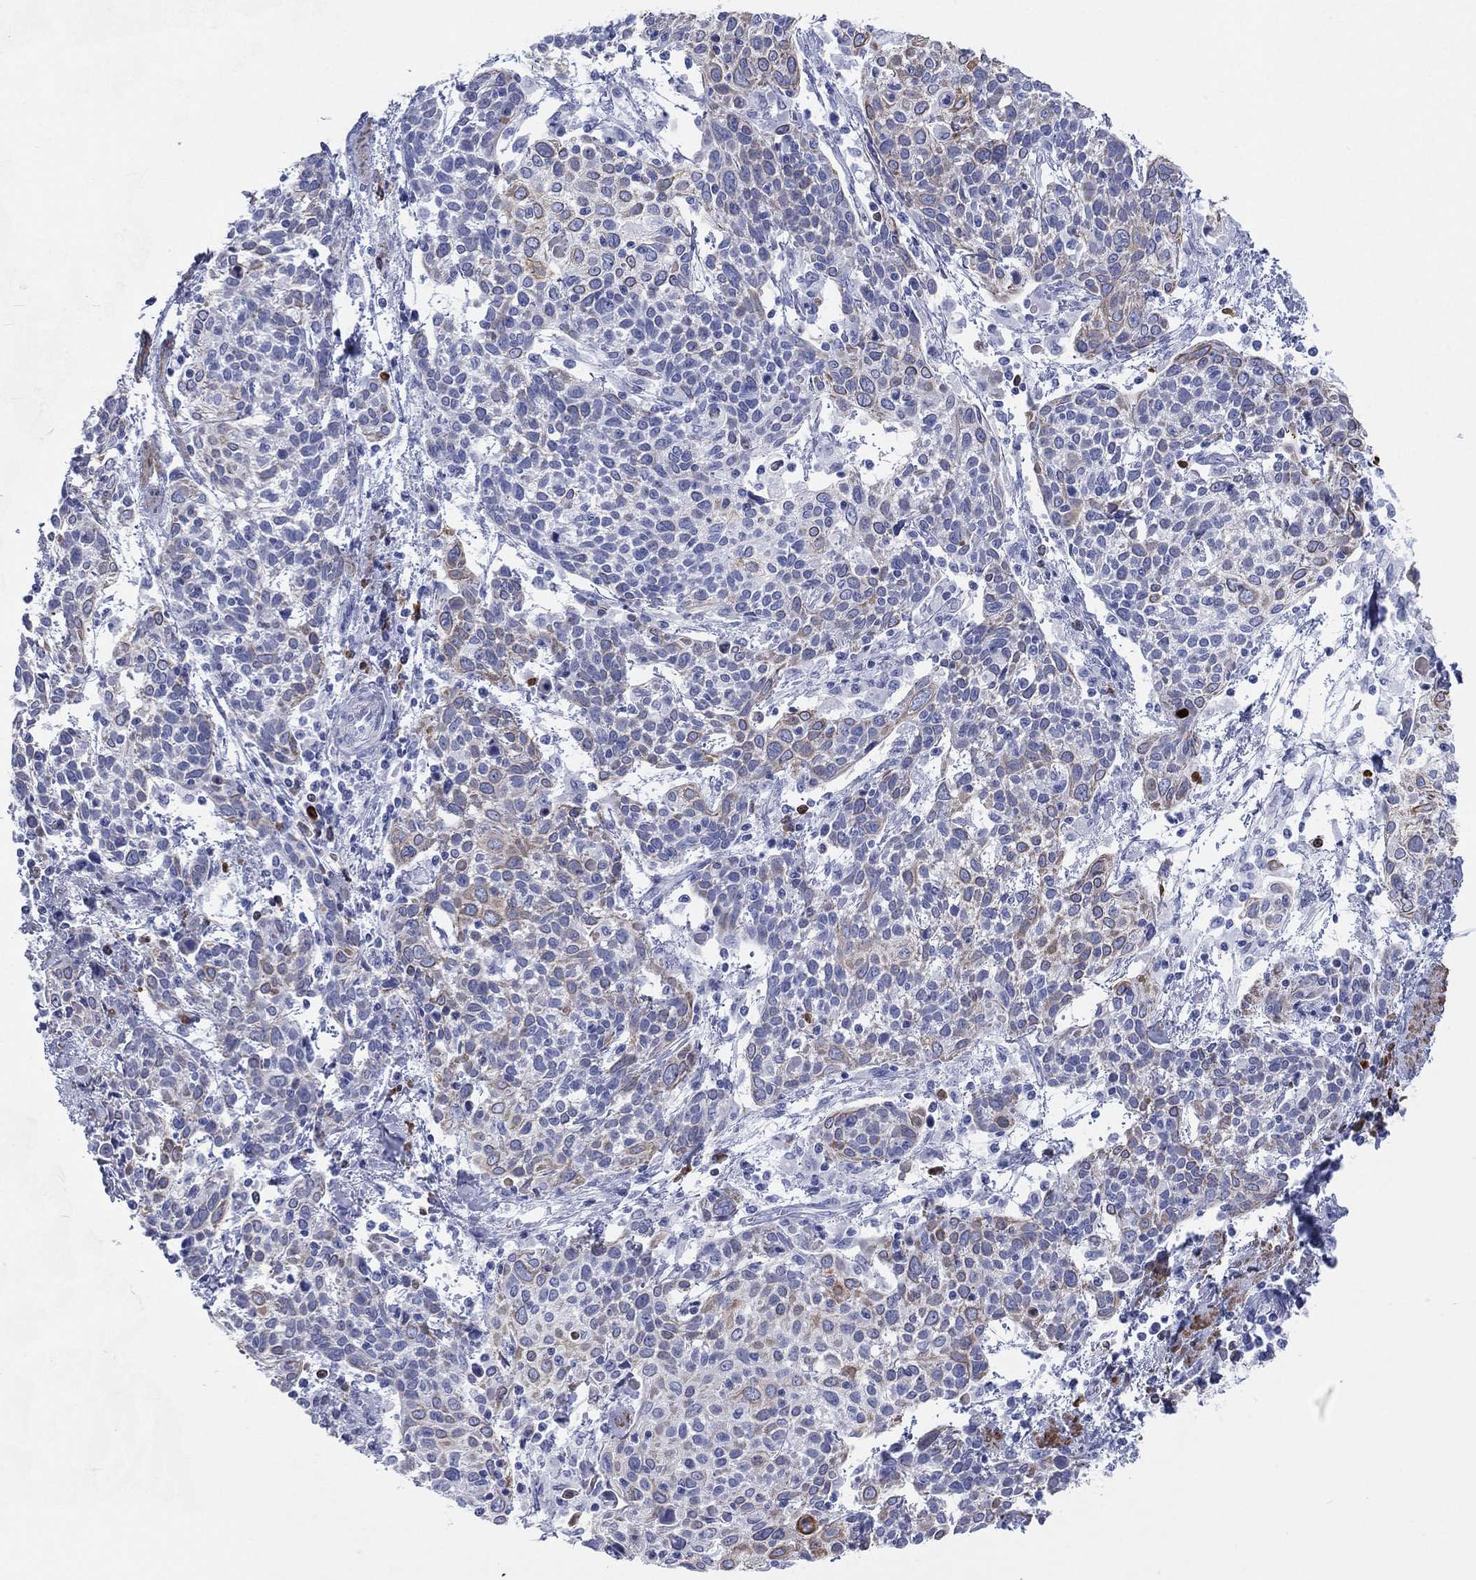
{"staining": {"intensity": "weak", "quantity": "<25%", "location": "cytoplasmic/membranous"}, "tissue": "cervical cancer", "cell_type": "Tumor cells", "image_type": "cancer", "snomed": [{"axis": "morphology", "description": "Squamous cell carcinoma, NOS"}, {"axis": "topography", "description": "Cervix"}], "caption": "Immunohistochemistry photomicrograph of neoplastic tissue: cervical squamous cell carcinoma stained with DAB (3,3'-diaminobenzidine) exhibits no significant protein staining in tumor cells.", "gene": "CD79A", "patient": {"sex": "female", "age": 61}}